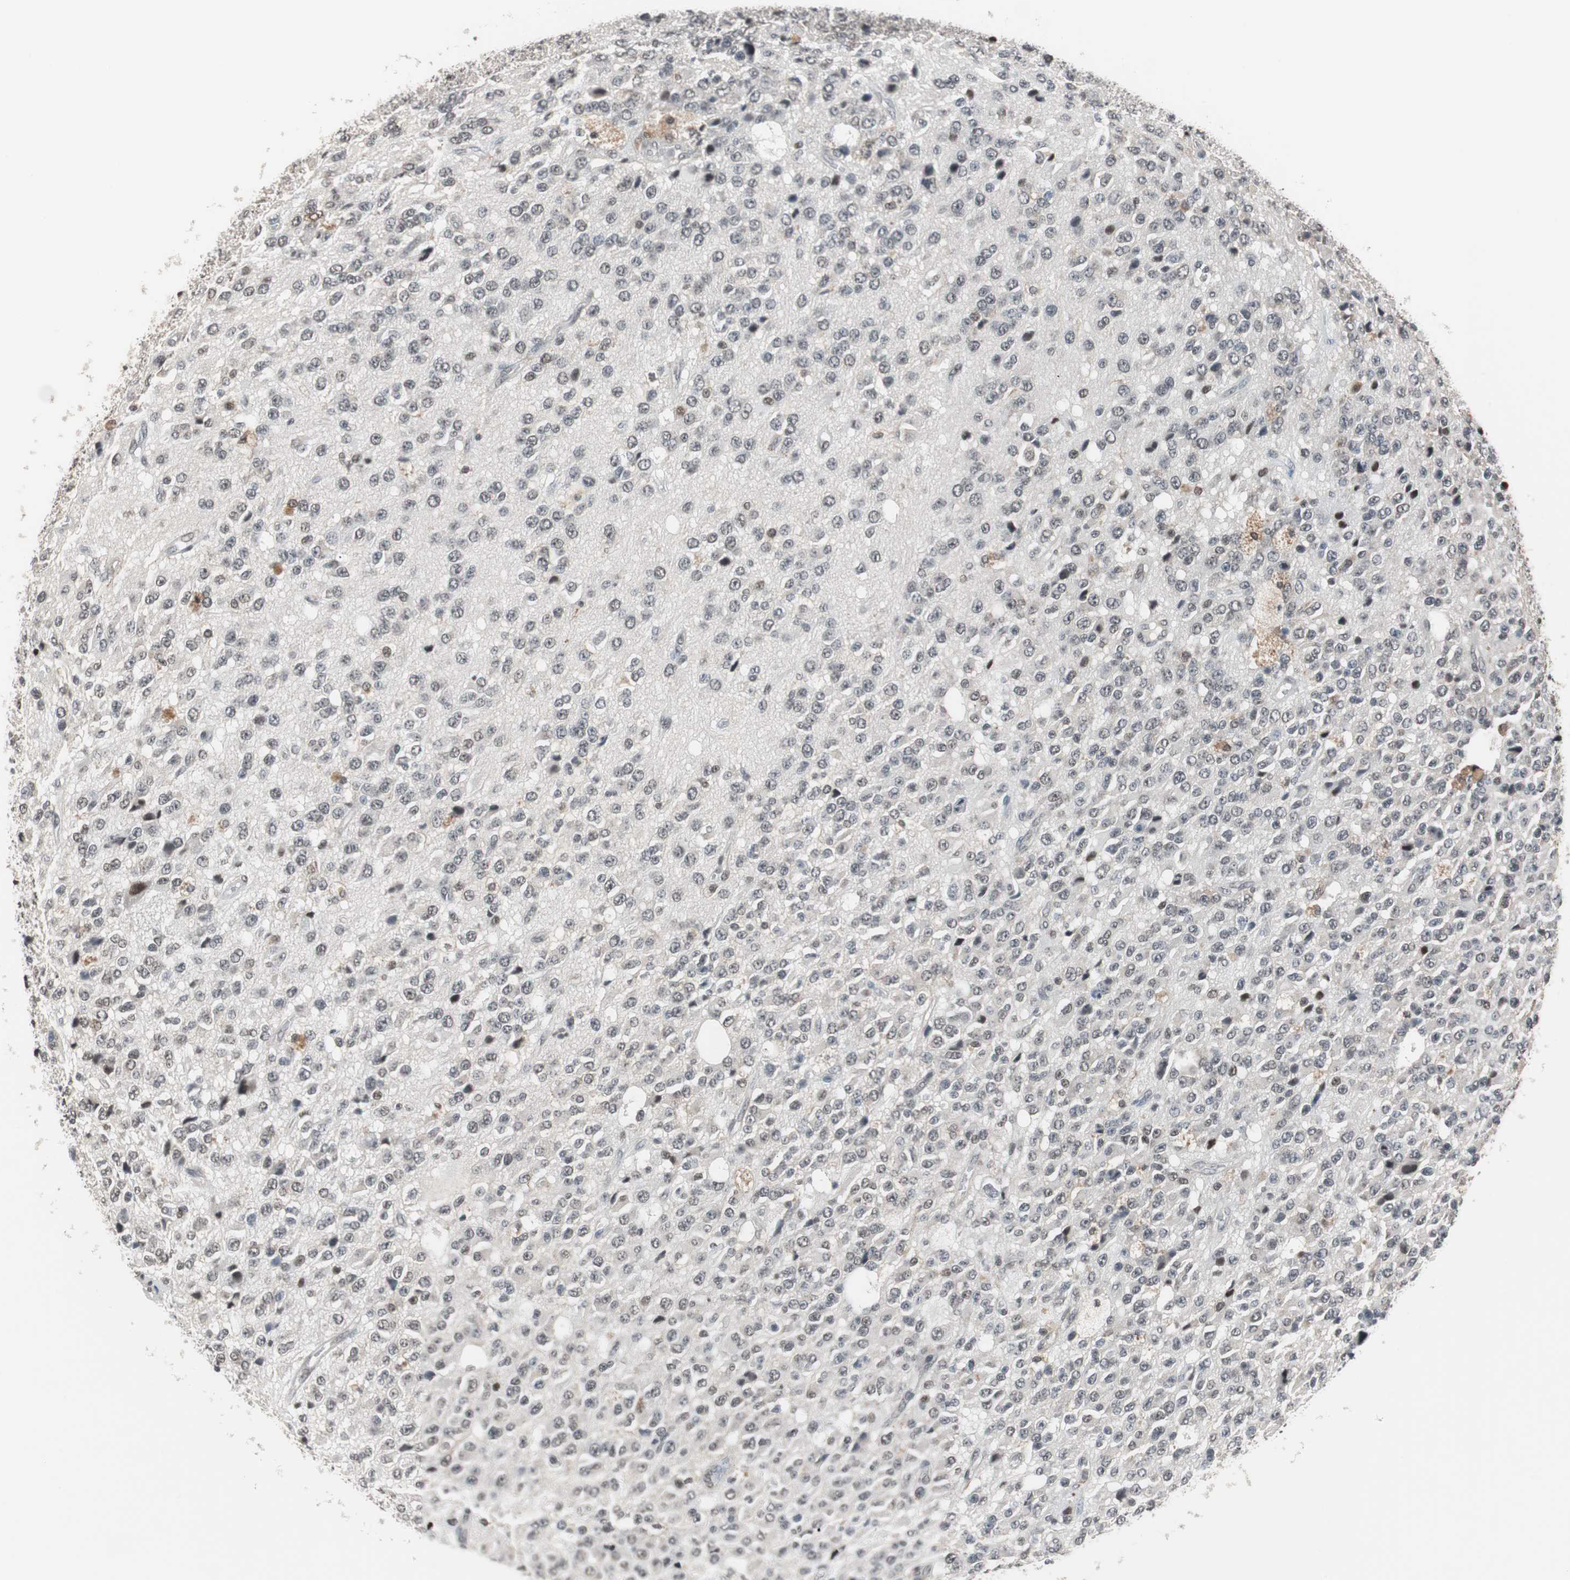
{"staining": {"intensity": "moderate", "quantity": "25%-75%", "location": "nuclear"}, "tissue": "glioma", "cell_type": "Tumor cells", "image_type": "cancer", "snomed": [{"axis": "morphology", "description": "Glioma, malignant, High grade"}, {"axis": "topography", "description": "pancreas cauda"}], "caption": "Immunohistochemical staining of human glioma shows medium levels of moderate nuclear positivity in approximately 25%-75% of tumor cells.", "gene": "TAF7", "patient": {"sex": "male", "age": 60}}